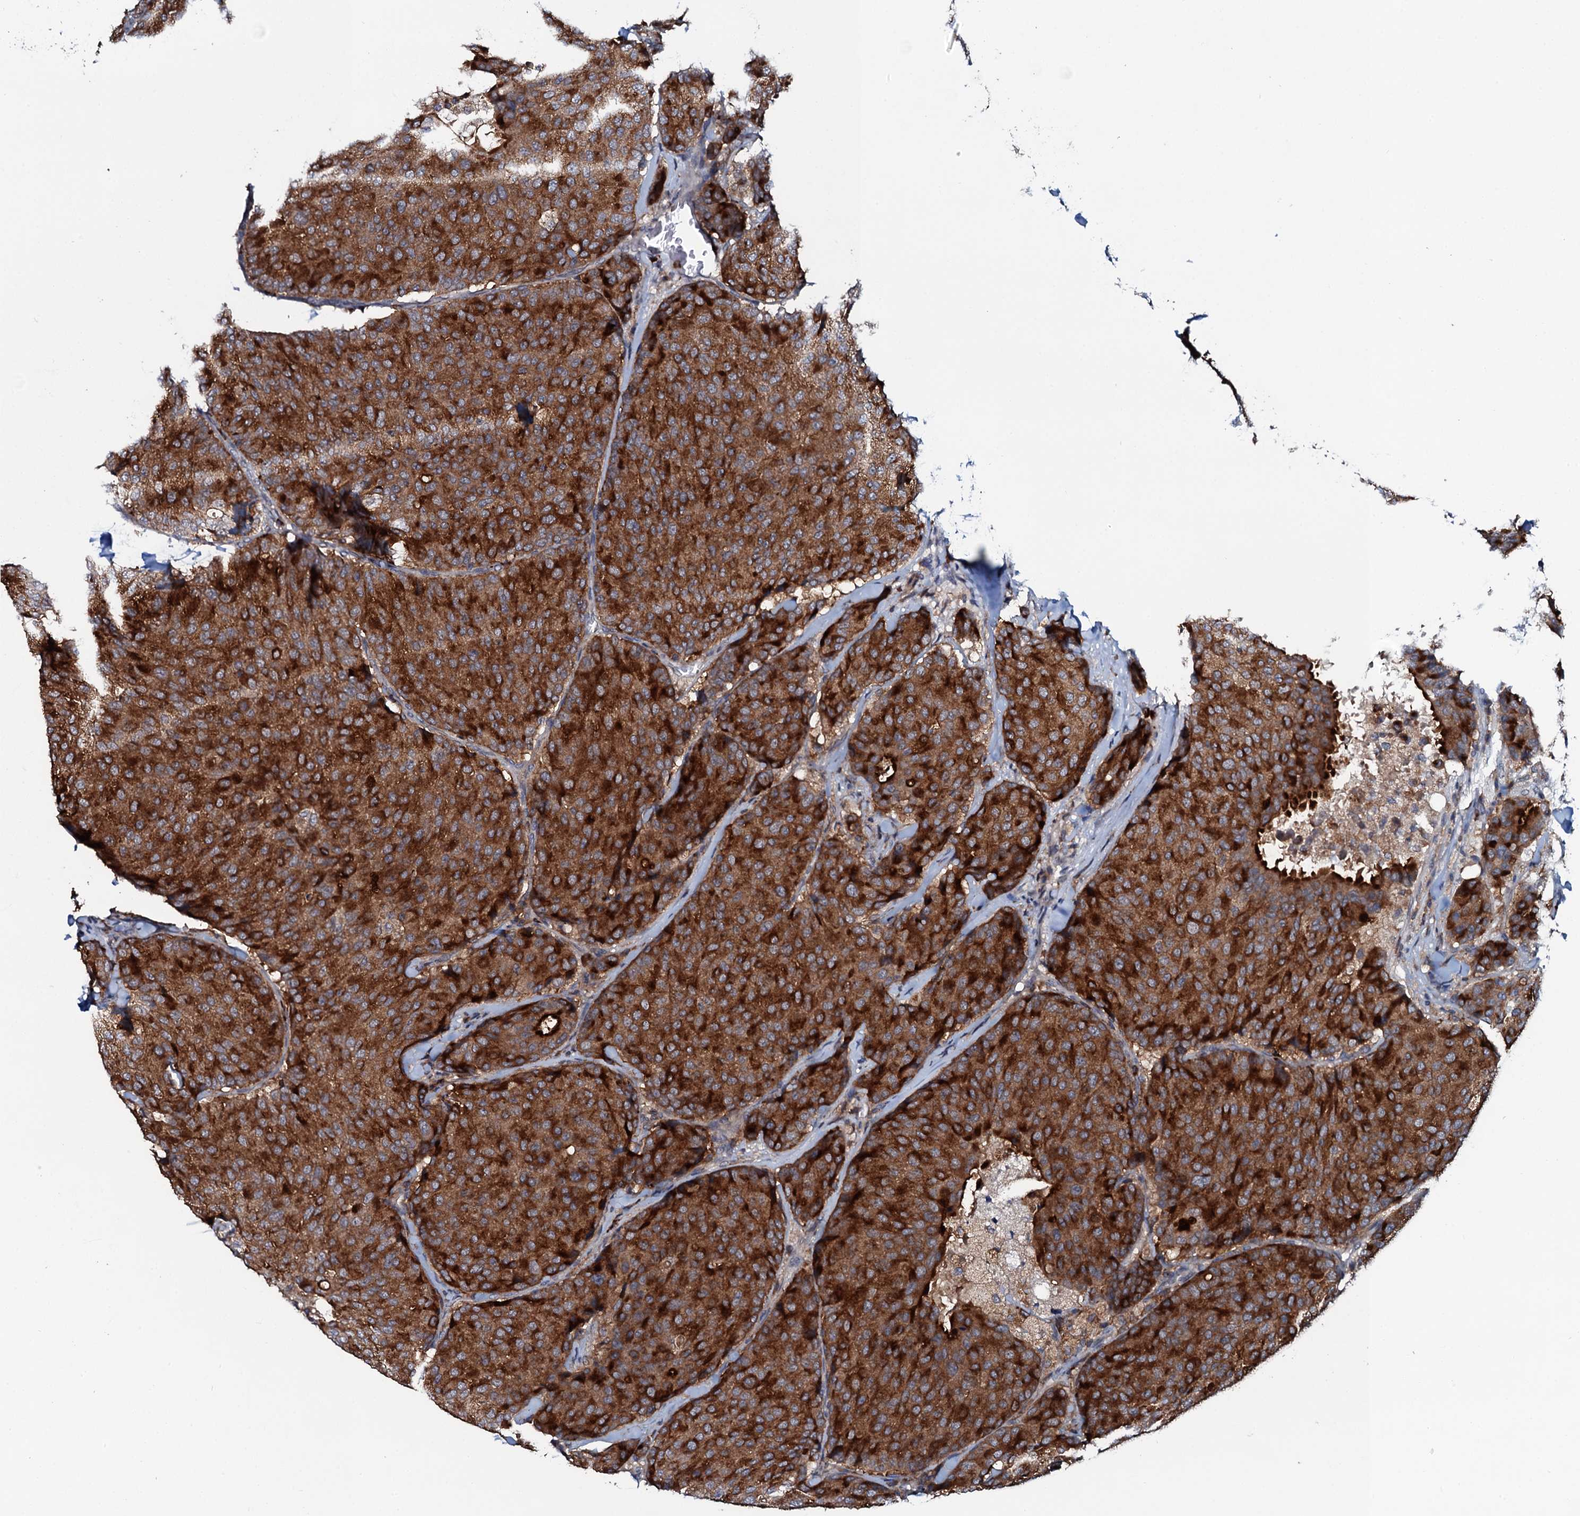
{"staining": {"intensity": "strong", "quantity": ">75%", "location": "cytoplasmic/membranous"}, "tissue": "breast cancer", "cell_type": "Tumor cells", "image_type": "cancer", "snomed": [{"axis": "morphology", "description": "Duct carcinoma"}, {"axis": "topography", "description": "Breast"}], "caption": "Protein expression by immunohistochemistry (IHC) exhibits strong cytoplasmic/membranous positivity in approximately >75% of tumor cells in breast intraductal carcinoma.", "gene": "VAMP8", "patient": {"sex": "female", "age": 75}}